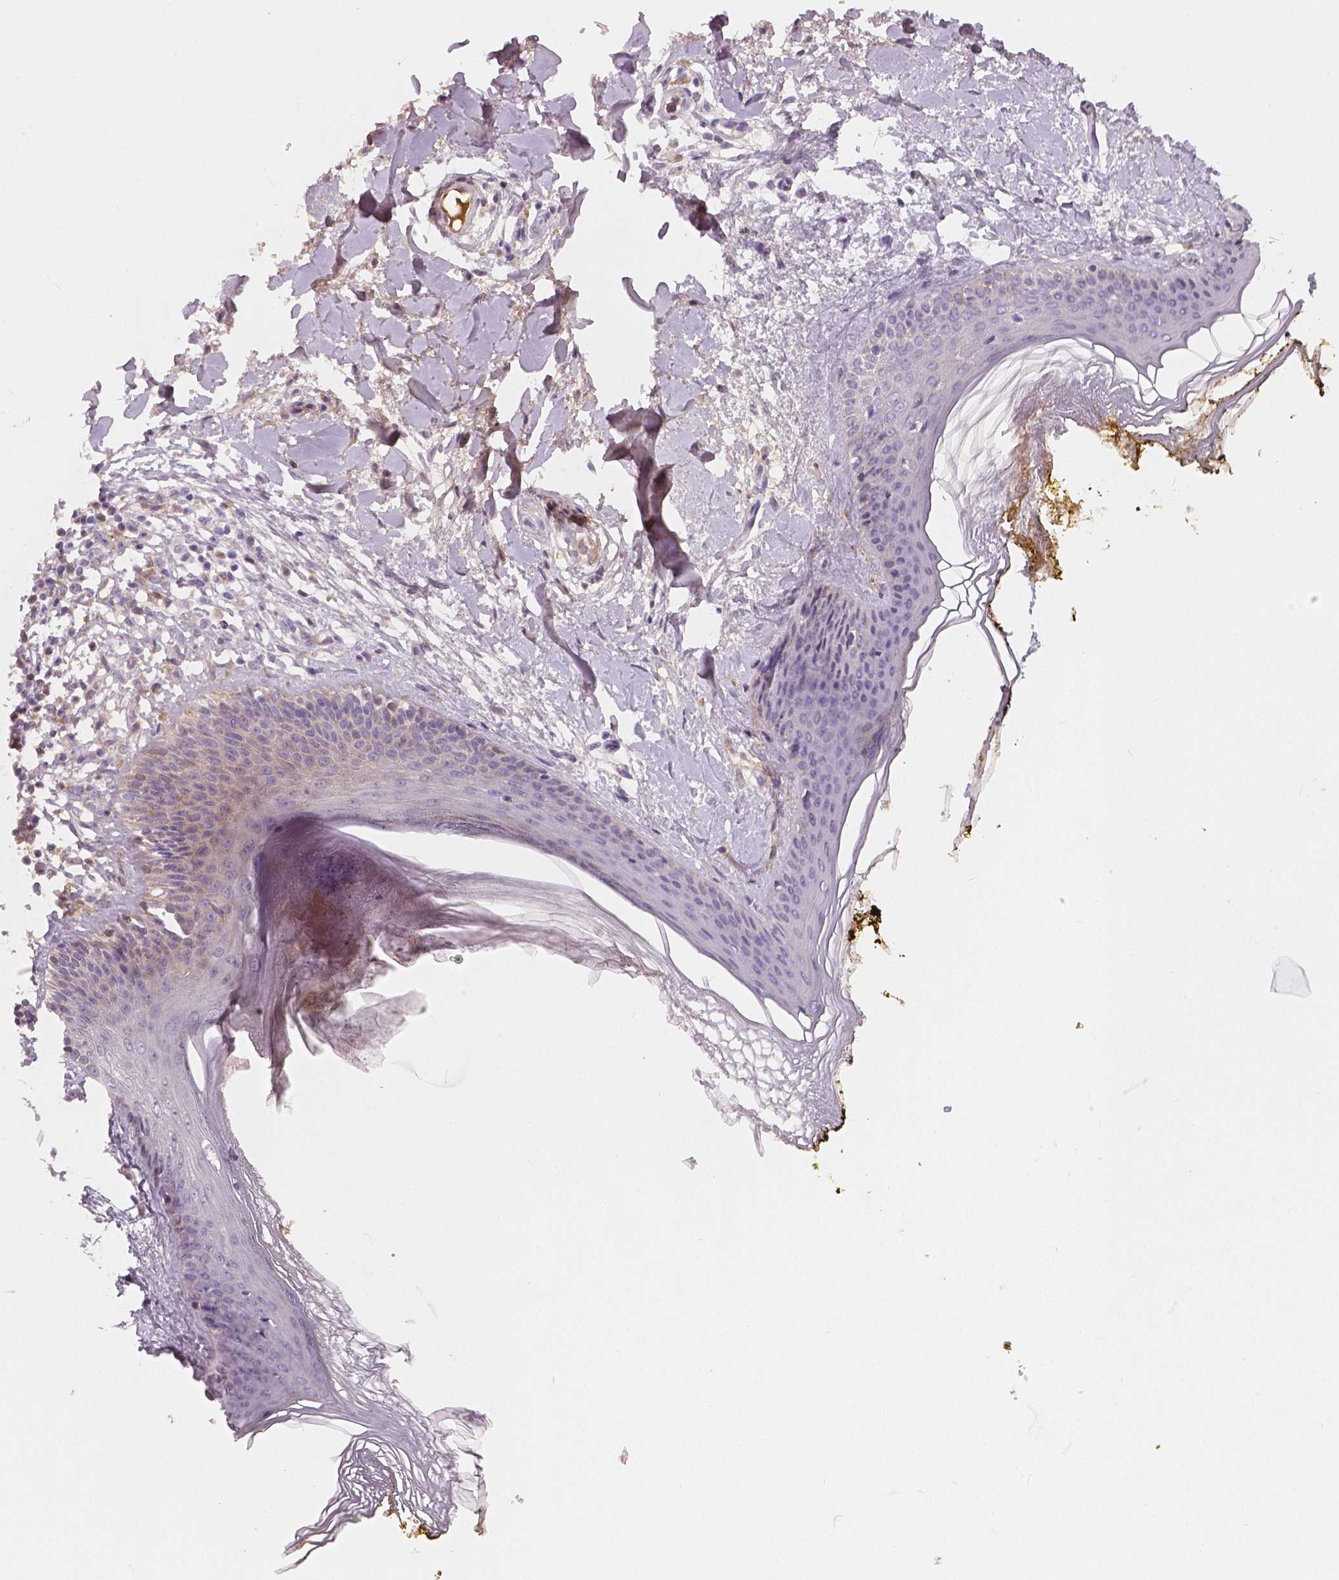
{"staining": {"intensity": "weak", "quantity": "25%-75%", "location": "cytoplasmic/membranous"}, "tissue": "skin", "cell_type": "Fibroblasts", "image_type": "normal", "snomed": [{"axis": "morphology", "description": "Normal tissue, NOS"}, {"axis": "topography", "description": "Skin"}], "caption": "Protein expression analysis of benign skin demonstrates weak cytoplasmic/membranous staining in about 25%-75% of fibroblasts. (DAB (3,3'-diaminobenzidine) = brown stain, brightfield microscopy at high magnification).", "gene": "APOA4", "patient": {"sex": "female", "age": 34}}